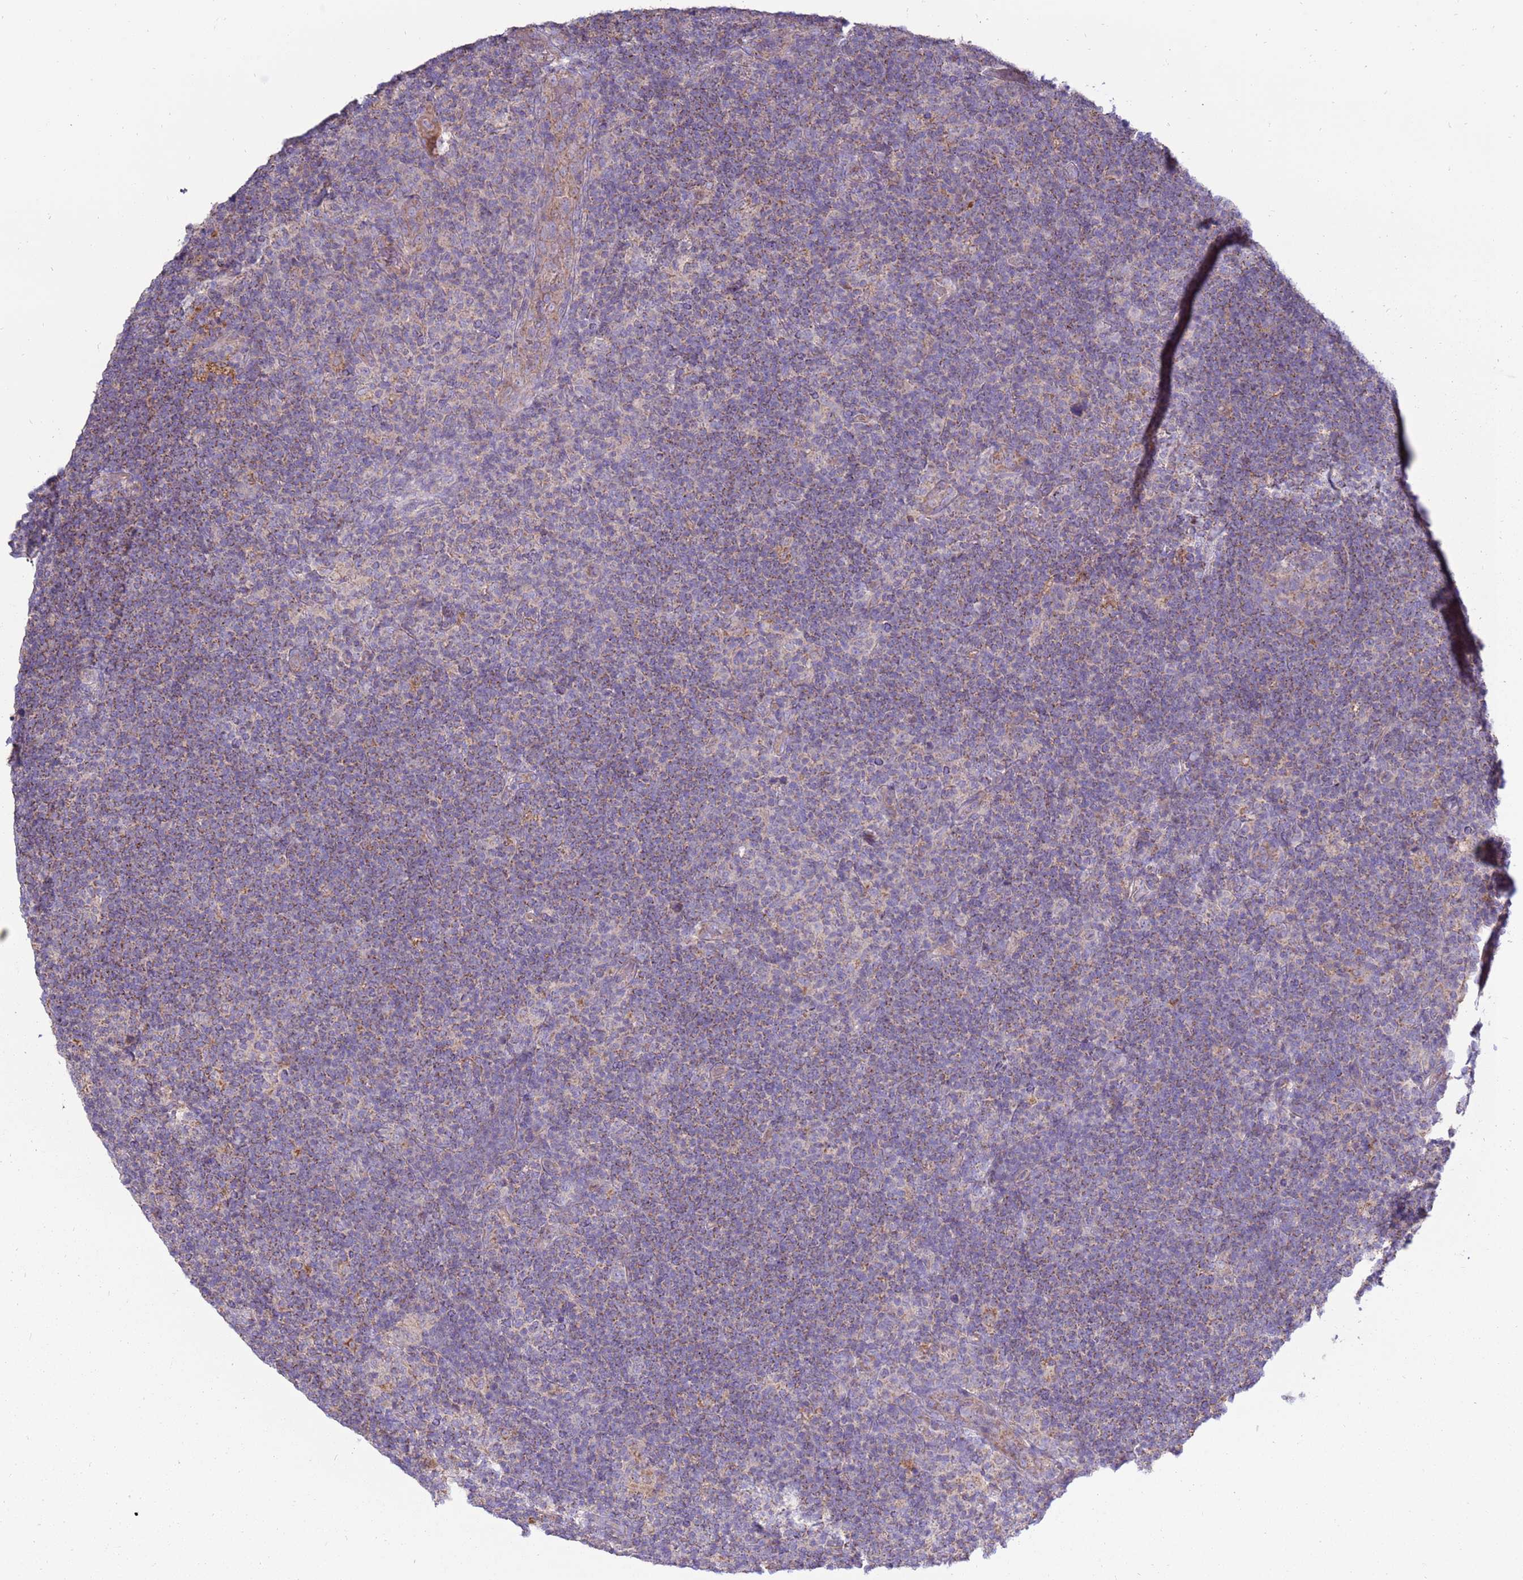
{"staining": {"intensity": "negative", "quantity": "none", "location": "none"}, "tissue": "lymphoma", "cell_type": "Tumor cells", "image_type": "cancer", "snomed": [{"axis": "morphology", "description": "Hodgkin's disease, NOS"}, {"axis": "topography", "description": "Lymph node"}], "caption": "This is a photomicrograph of immunohistochemistry staining of lymphoma, which shows no staining in tumor cells.", "gene": "TRAPPC4", "patient": {"sex": "female", "age": 57}}